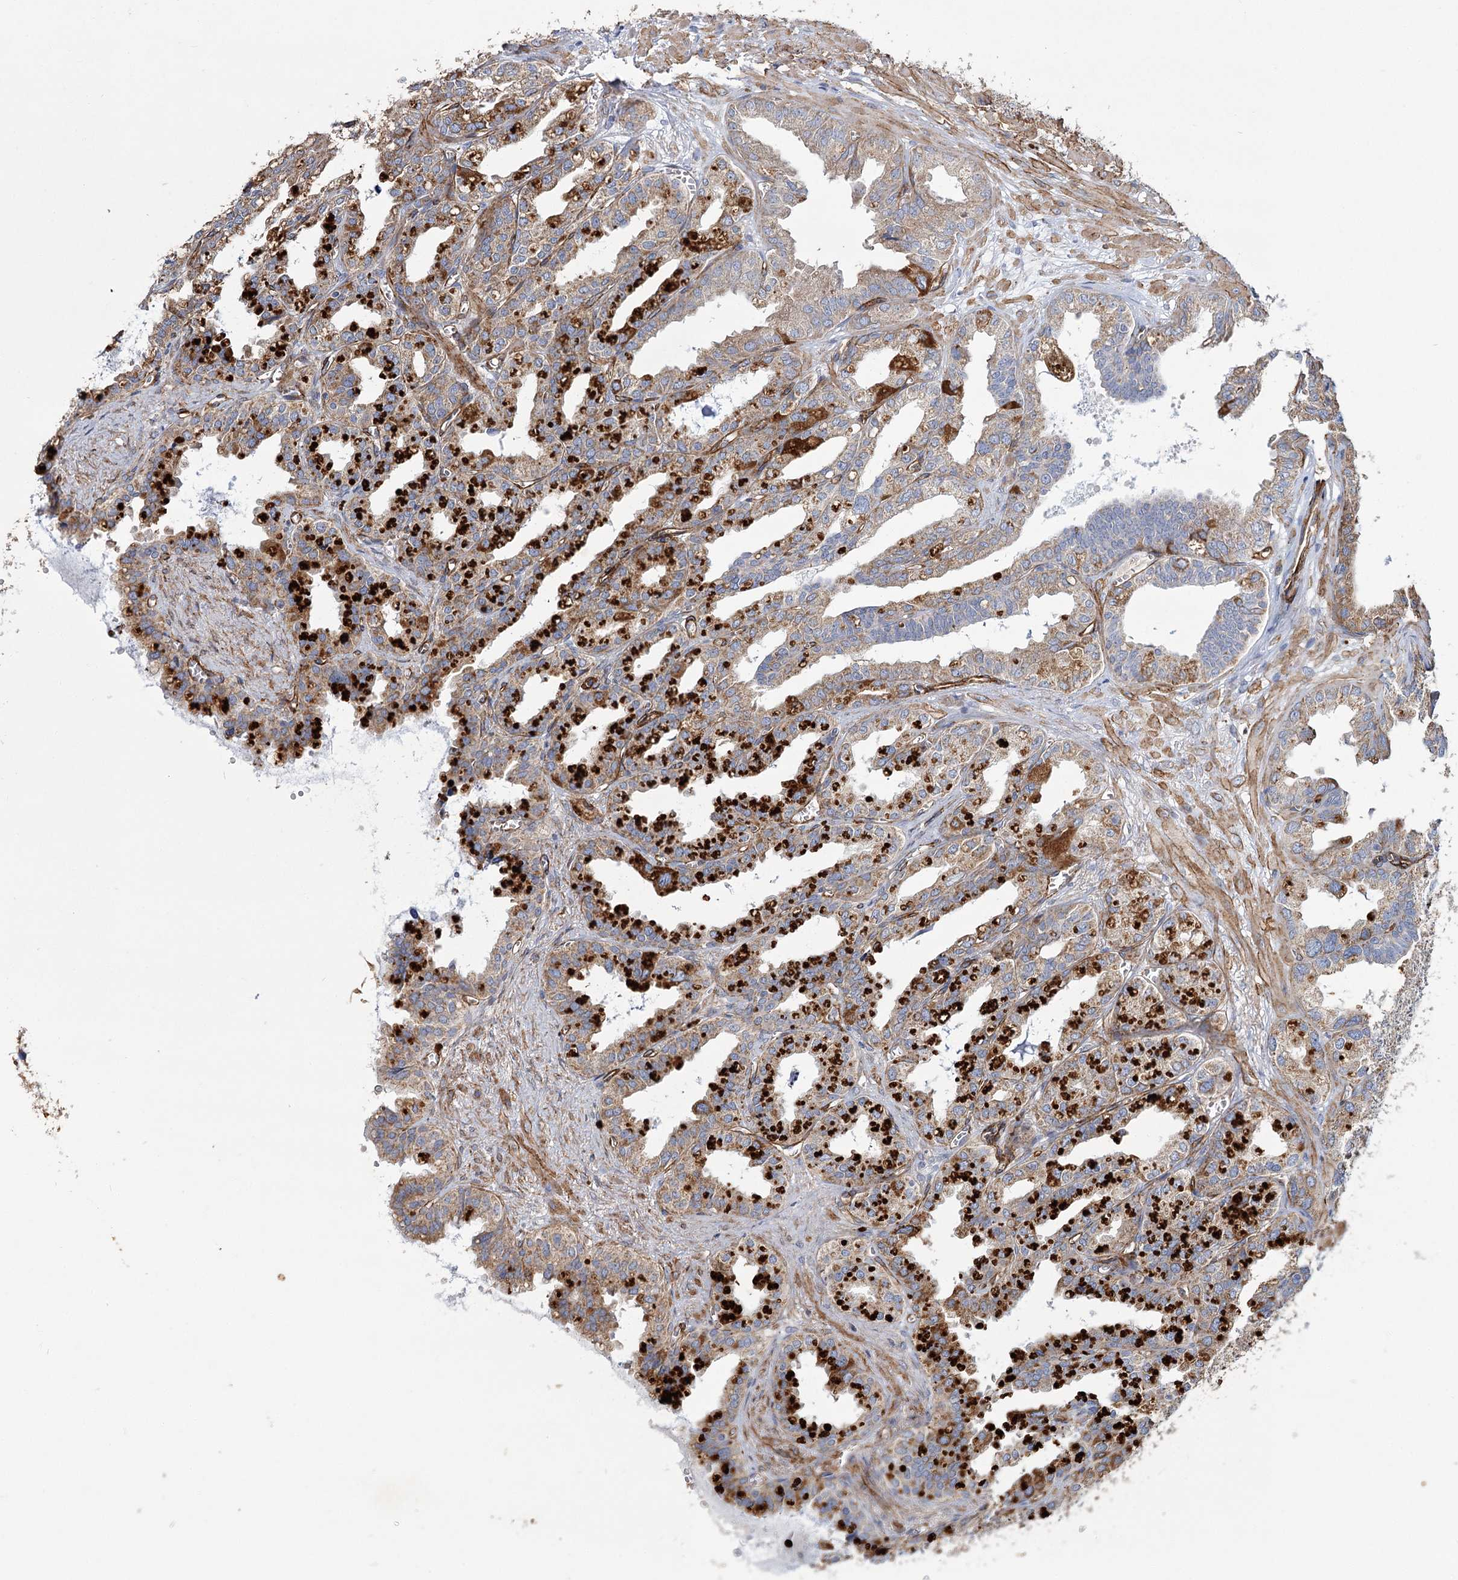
{"staining": {"intensity": "moderate", "quantity": "25%-75%", "location": "cytoplasmic/membranous"}, "tissue": "seminal vesicle", "cell_type": "Glandular cells", "image_type": "normal", "snomed": [{"axis": "morphology", "description": "Normal tissue, NOS"}, {"axis": "topography", "description": "Prostate"}, {"axis": "topography", "description": "Seminal veicle"}], "caption": "Seminal vesicle stained with IHC displays moderate cytoplasmic/membranous expression in approximately 25%-75% of glandular cells.", "gene": "TMEM164", "patient": {"sex": "male", "age": 51}}